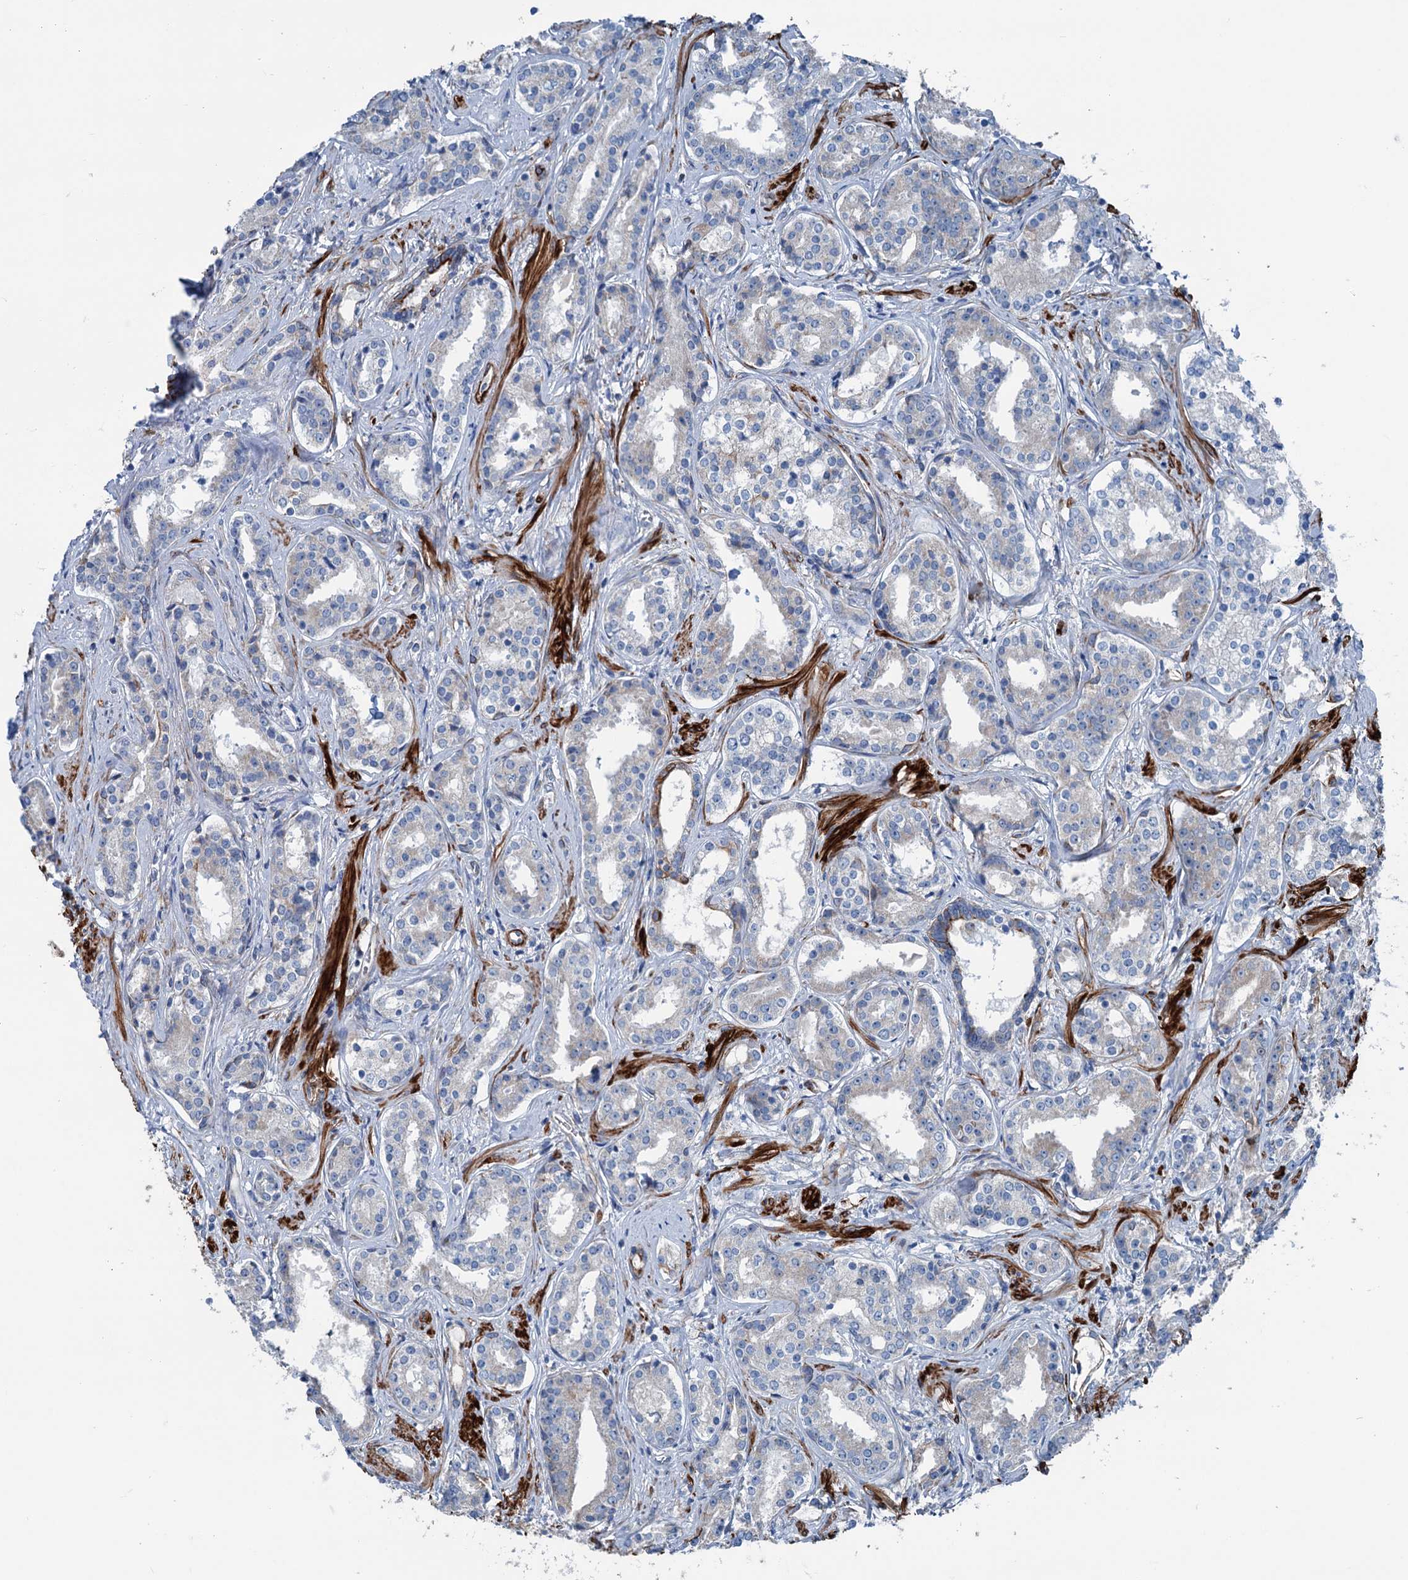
{"staining": {"intensity": "weak", "quantity": "<25%", "location": "cytoplasmic/membranous"}, "tissue": "prostate cancer", "cell_type": "Tumor cells", "image_type": "cancer", "snomed": [{"axis": "morphology", "description": "Adenocarcinoma, High grade"}, {"axis": "topography", "description": "Prostate"}], "caption": "Histopathology image shows no significant protein staining in tumor cells of adenocarcinoma (high-grade) (prostate).", "gene": "CALCOCO1", "patient": {"sex": "male", "age": 58}}